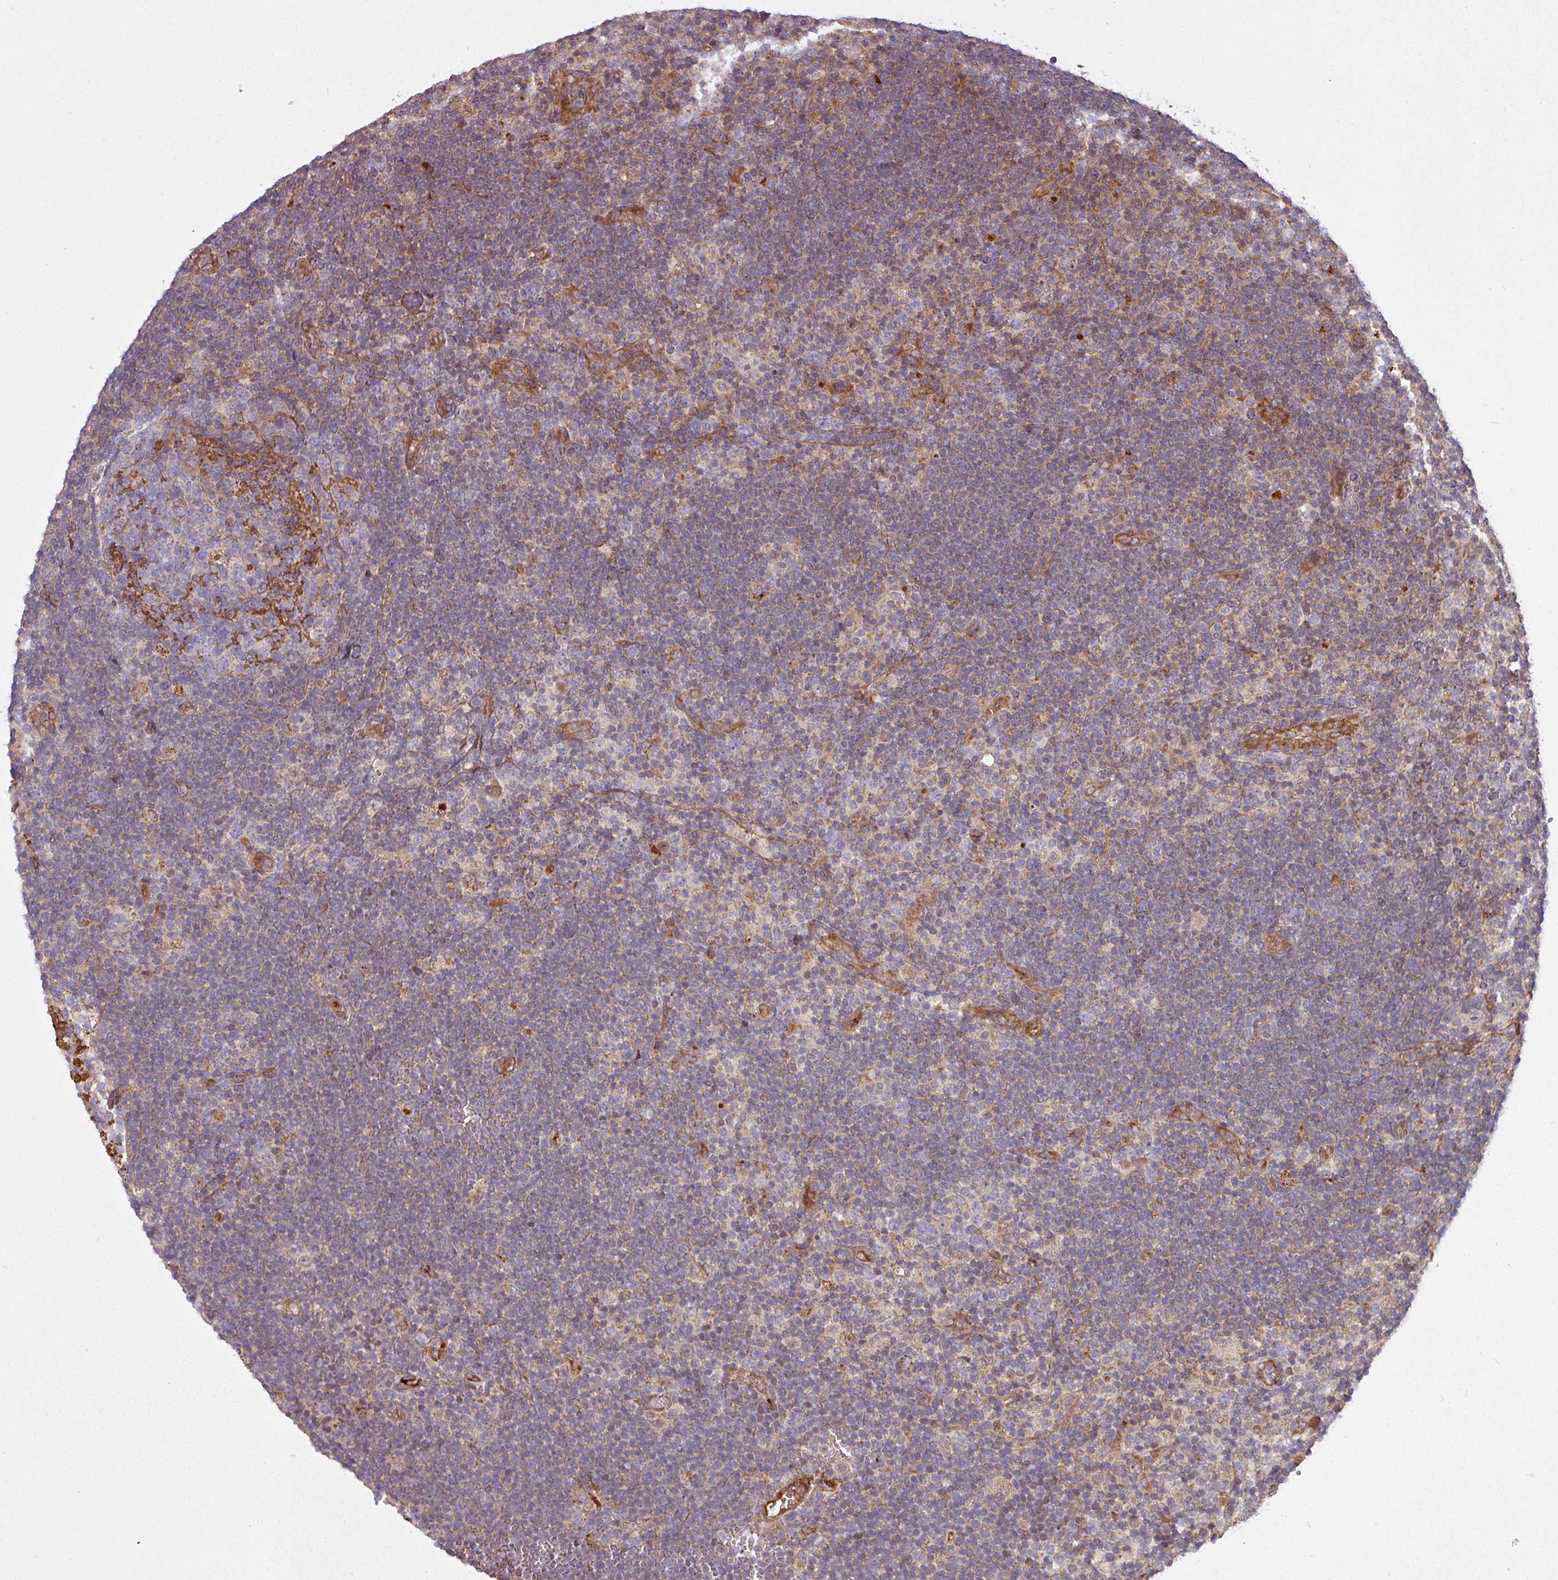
{"staining": {"intensity": "weak", "quantity": "25%-75%", "location": "cytoplasmic/membranous"}, "tissue": "lymphoma", "cell_type": "Tumor cells", "image_type": "cancer", "snomed": [{"axis": "morphology", "description": "Hodgkin's disease, NOS"}, {"axis": "topography", "description": "Lymph node"}], "caption": "Brown immunohistochemical staining in Hodgkin's disease displays weak cytoplasmic/membranous expression in about 25%-75% of tumor cells.", "gene": "SNRNP25", "patient": {"sex": "female", "age": 57}}